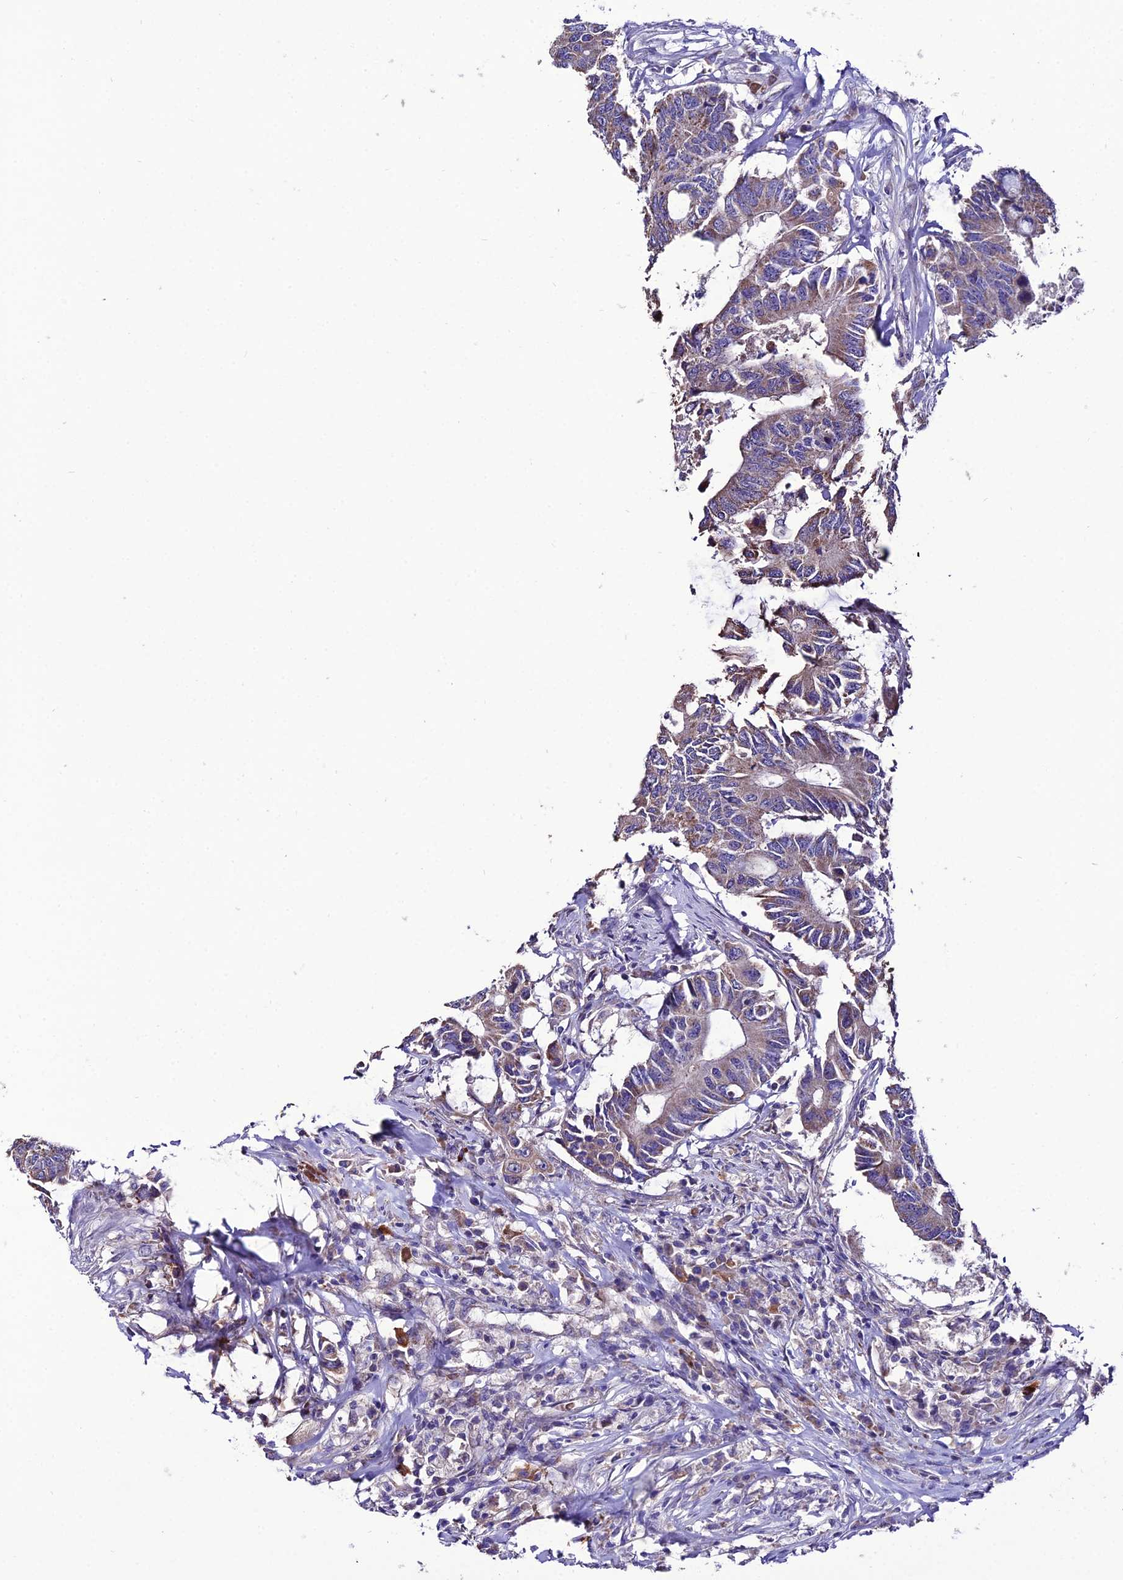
{"staining": {"intensity": "moderate", "quantity": "<25%", "location": "cytoplasmic/membranous"}, "tissue": "colorectal cancer", "cell_type": "Tumor cells", "image_type": "cancer", "snomed": [{"axis": "morphology", "description": "Adenocarcinoma, NOS"}, {"axis": "topography", "description": "Colon"}], "caption": "Immunohistochemistry micrograph of colorectal adenocarcinoma stained for a protein (brown), which displays low levels of moderate cytoplasmic/membranous positivity in about <25% of tumor cells.", "gene": "HOGA1", "patient": {"sex": "male", "age": 71}}